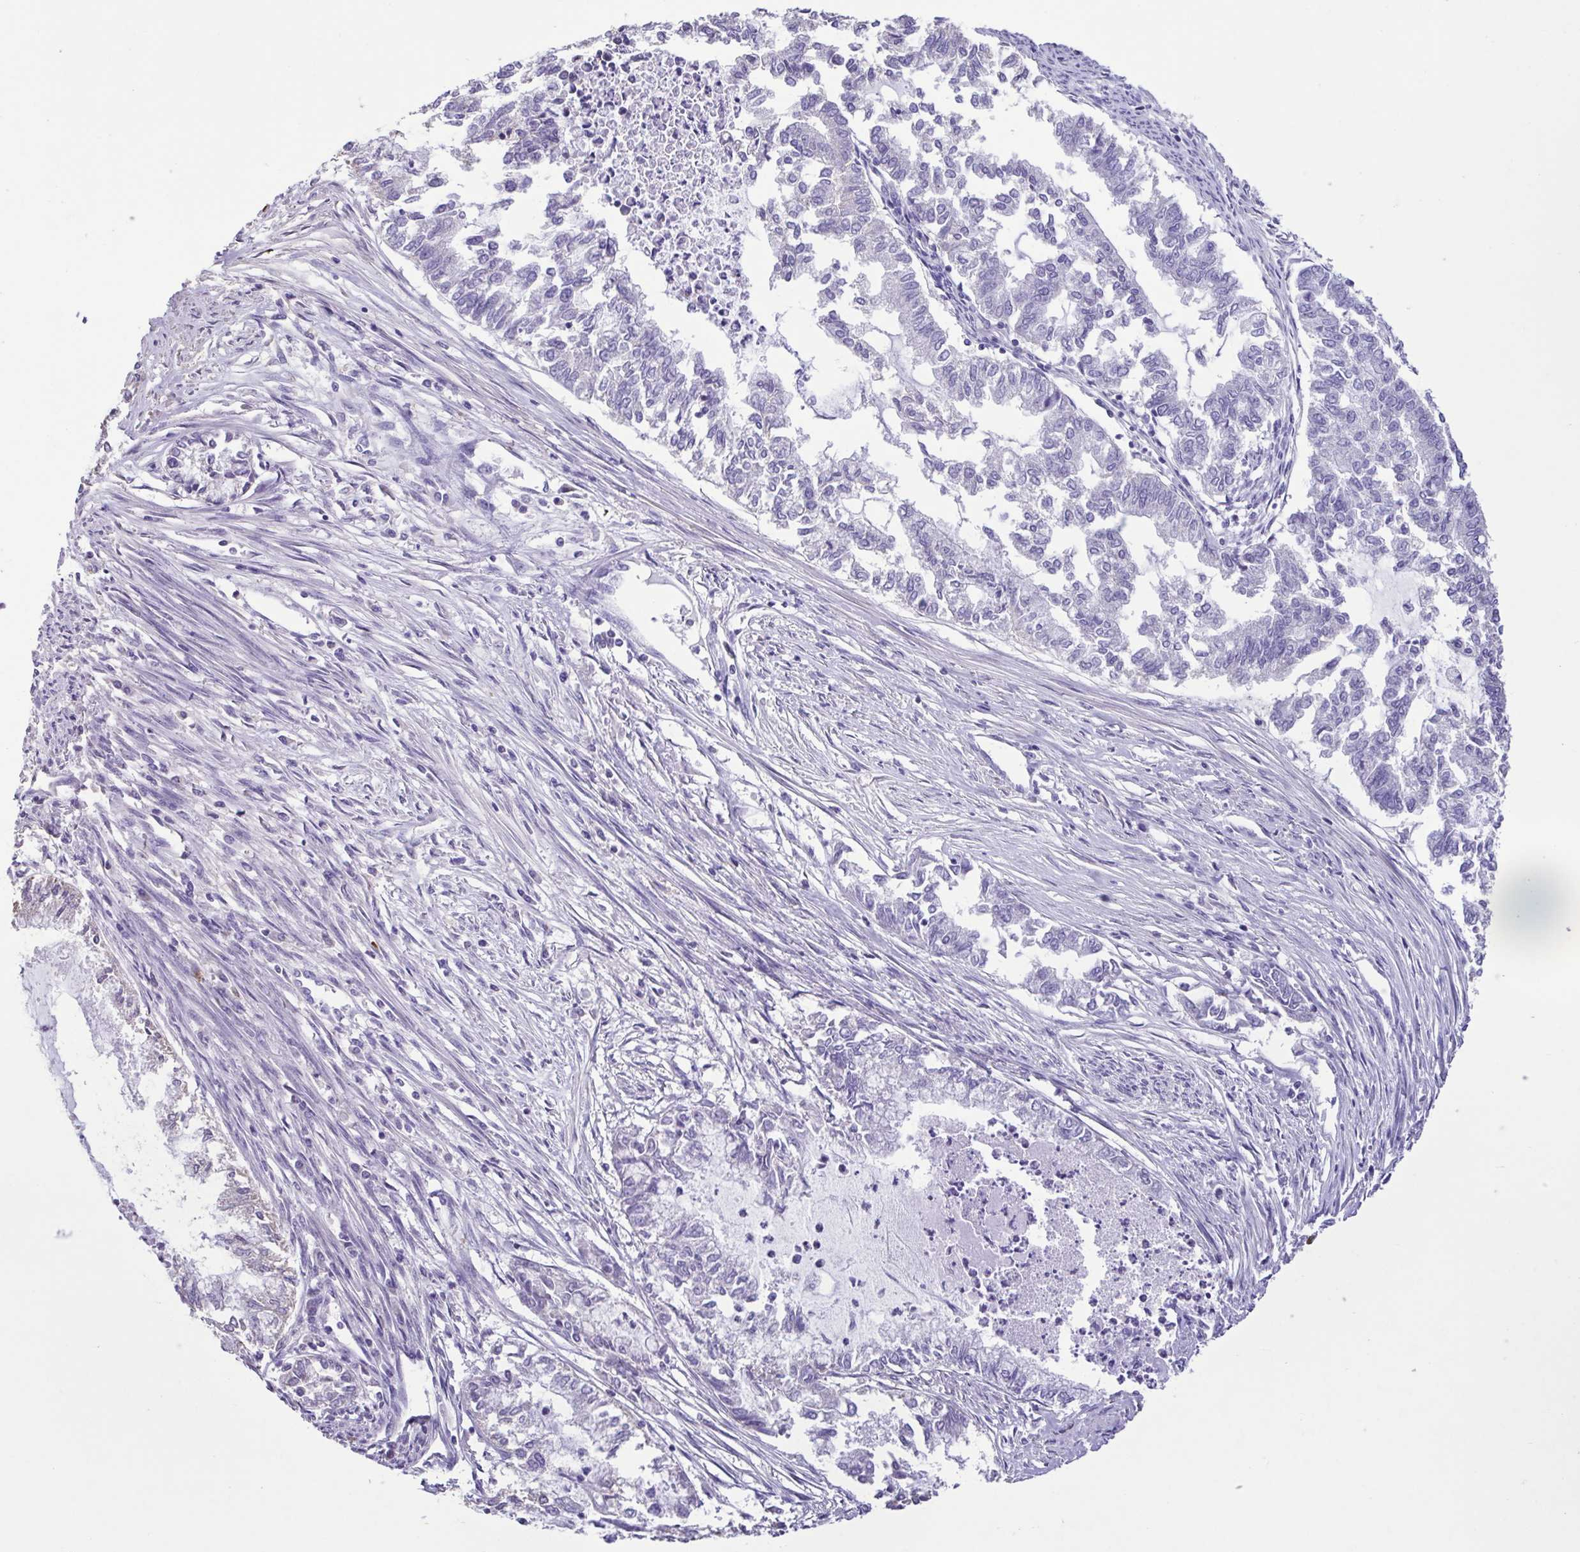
{"staining": {"intensity": "negative", "quantity": "none", "location": "none"}, "tissue": "endometrial cancer", "cell_type": "Tumor cells", "image_type": "cancer", "snomed": [{"axis": "morphology", "description": "Adenocarcinoma, NOS"}, {"axis": "topography", "description": "Endometrium"}], "caption": "Immunohistochemical staining of endometrial cancer shows no significant staining in tumor cells. (Brightfield microscopy of DAB immunohistochemistry at high magnification).", "gene": "PLA2G4E", "patient": {"sex": "female", "age": 79}}